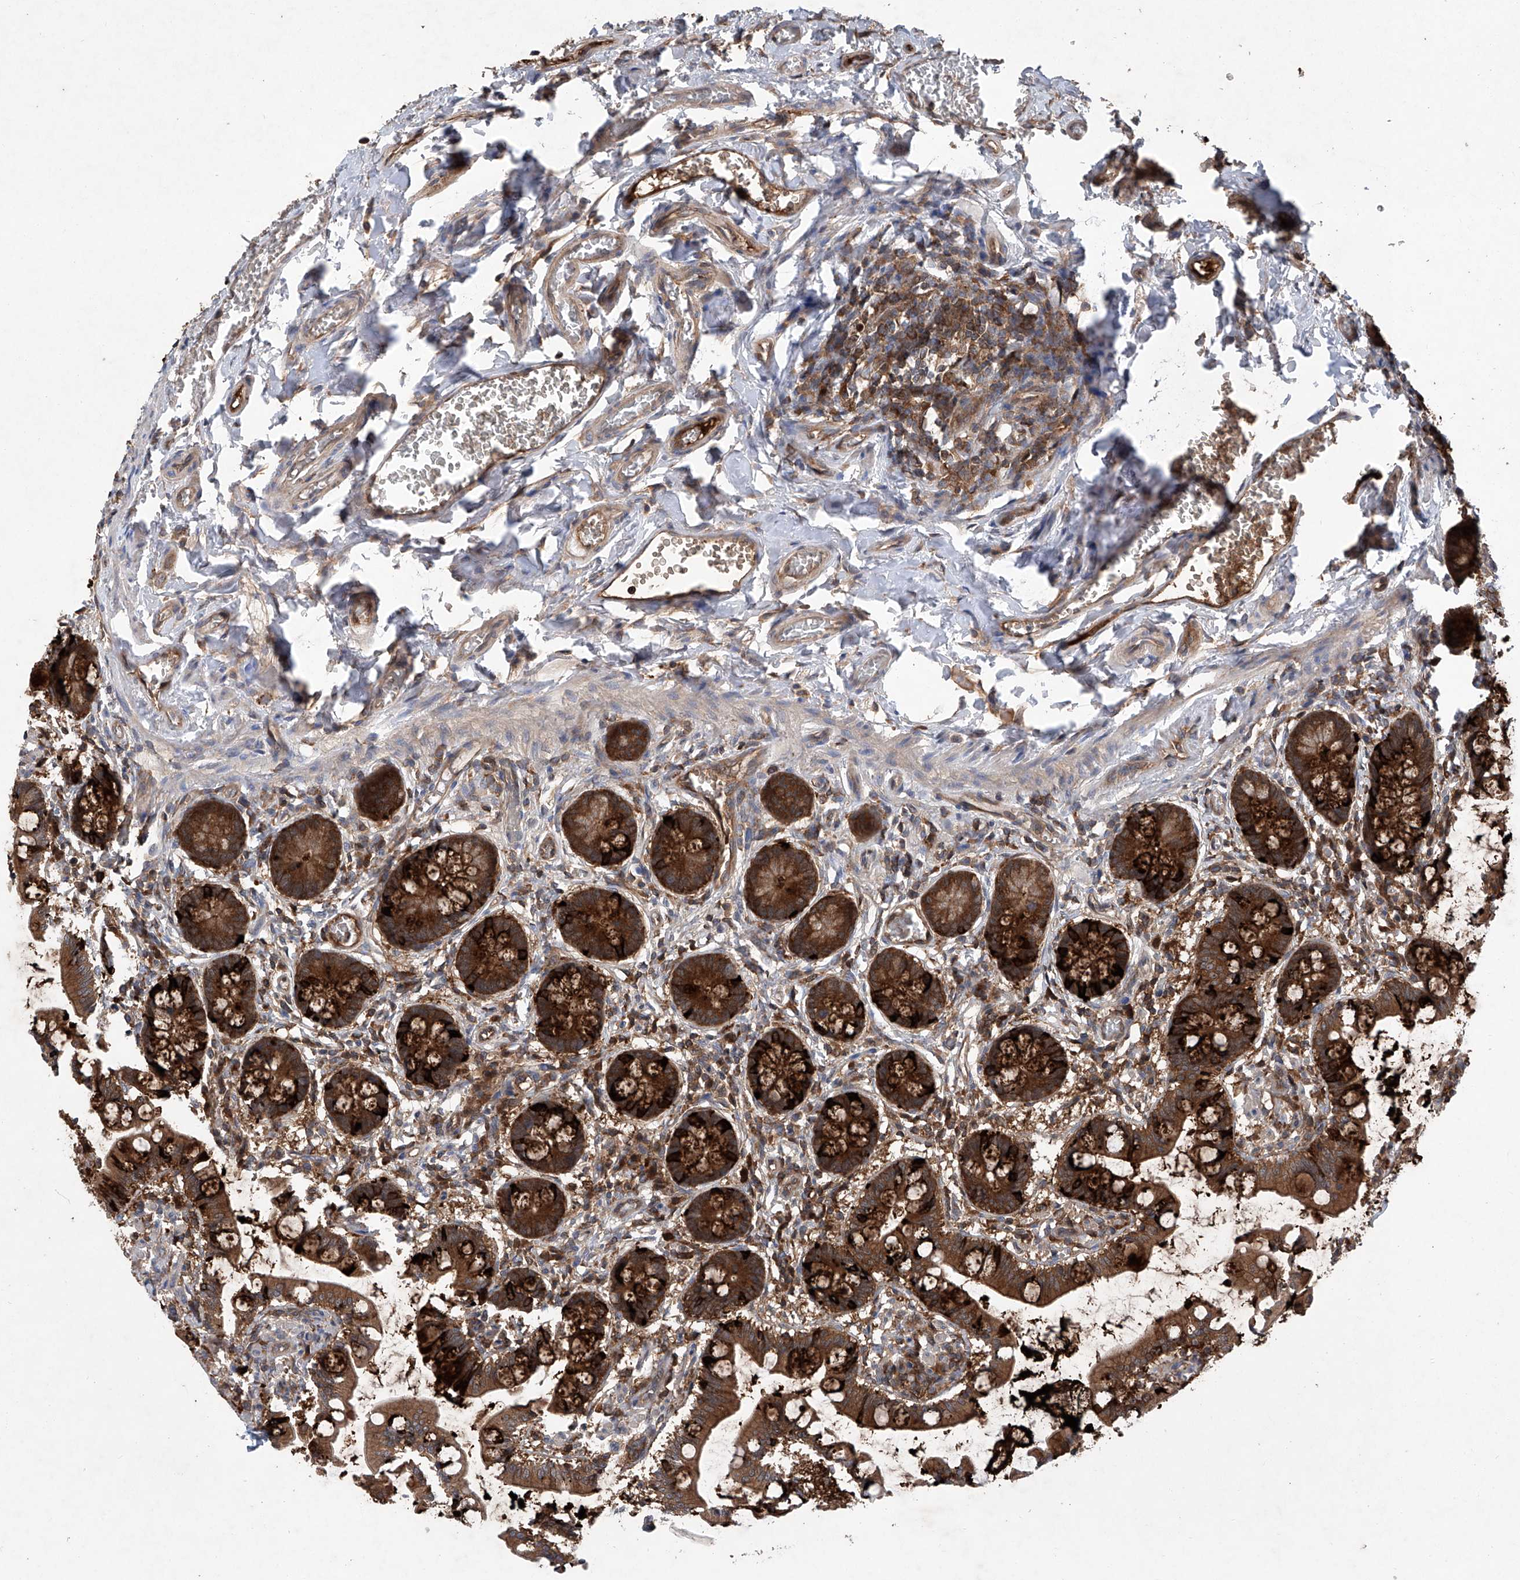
{"staining": {"intensity": "strong", "quantity": ">75%", "location": "cytoplasmic/membranous"}, "tissue": "small intestine", "cell_type": "Glandular cells", "image_type": "normal", "snomed": [{"axis": "morphology", "description": "Normal tissue, NOS"}, {"axis": "topography", "description": "Small intestine"}], "caption": "Human small intestine stained with a brown dye reveals strong cytoplasmic/membranous positive positivity in approximately >75% of glandular cells.", "gene": "ASCC3", "patient": {"sex": "male", "age": 52}}